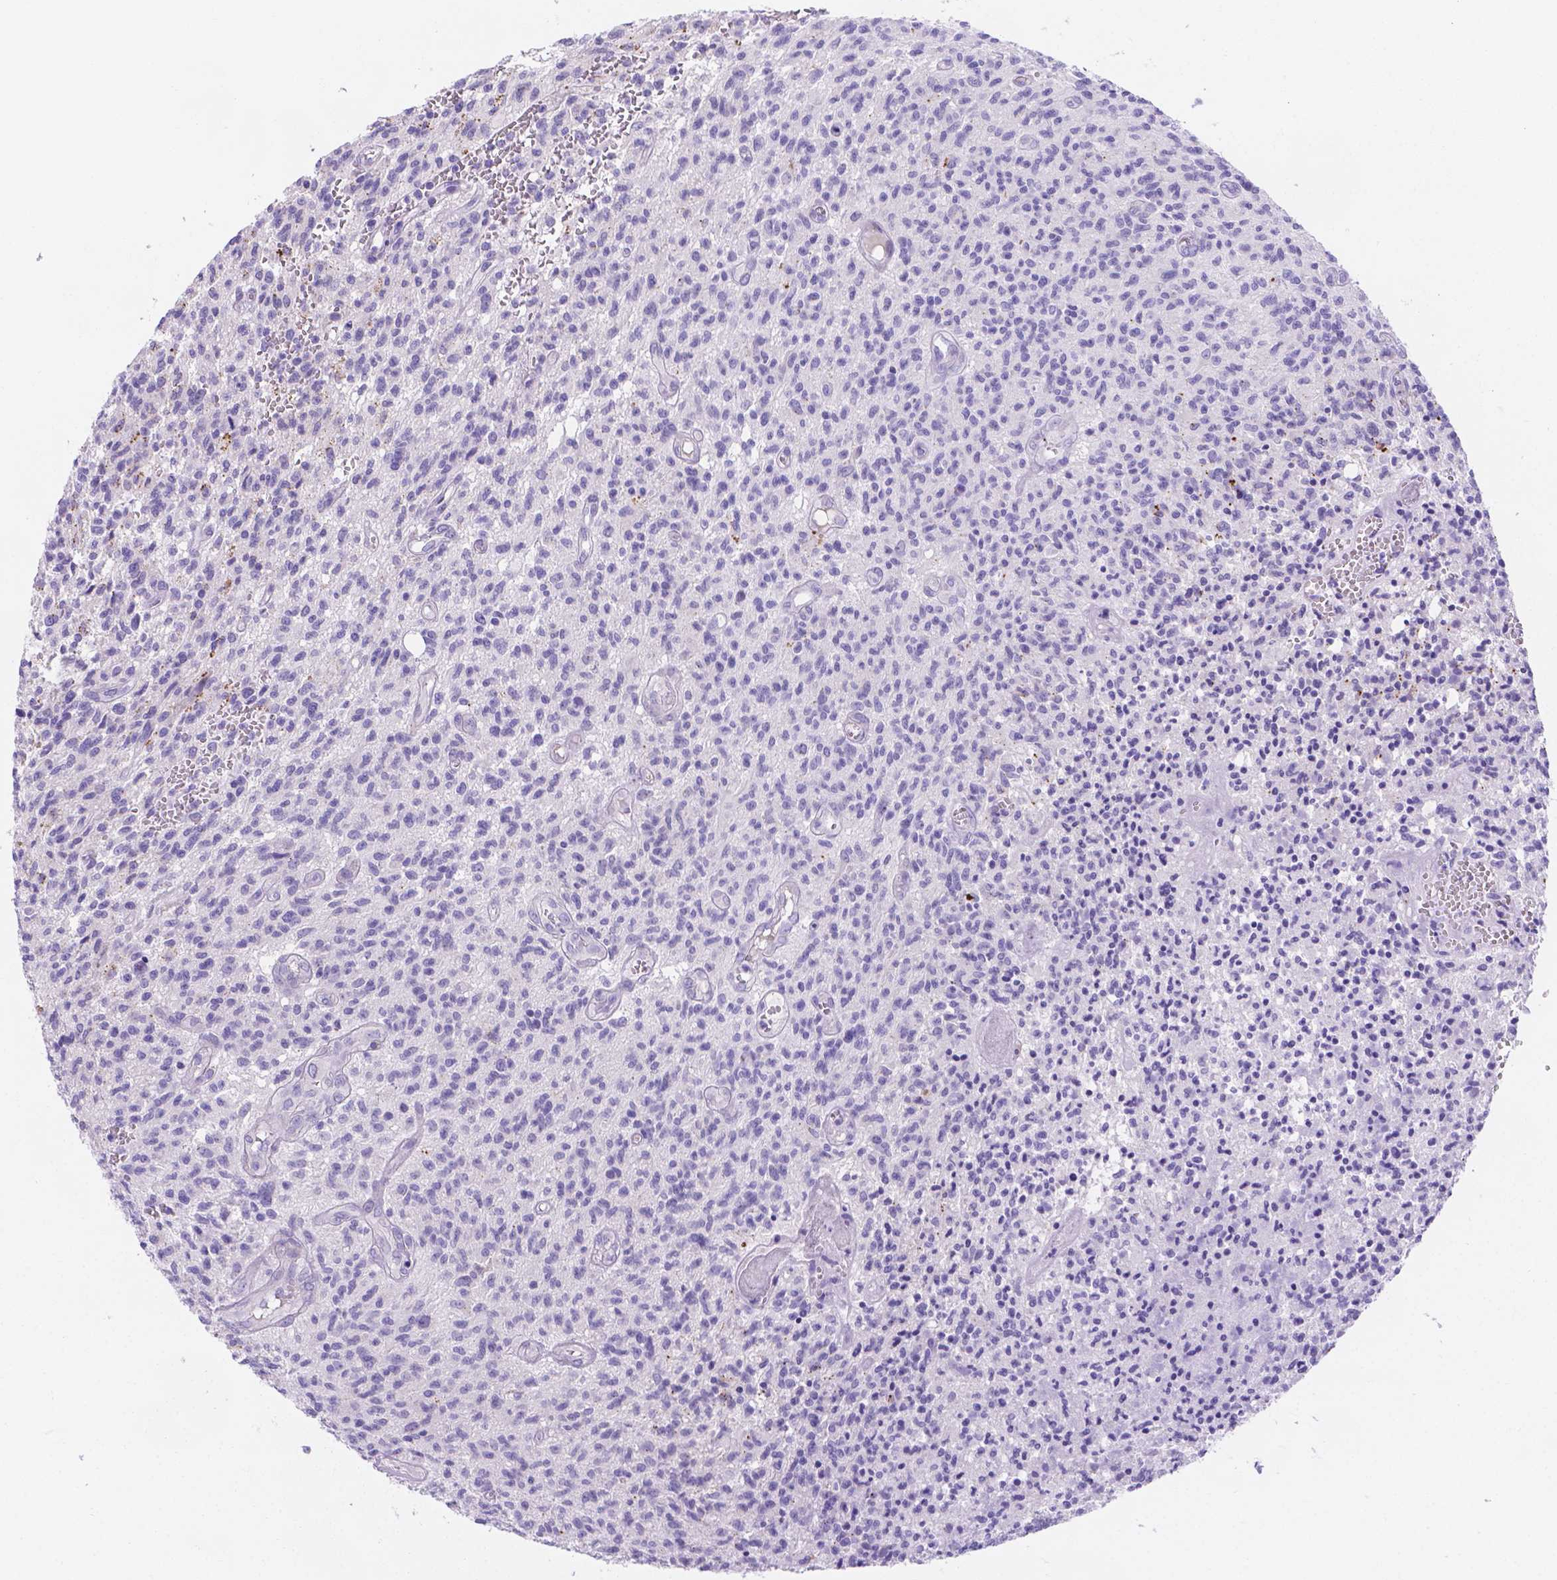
{"staining": {"intensity": "negative", "quantity": "none", "location": "none"}, "tissue": "glioma", "cell_type": "Tumor cells", "image_type": "cancer", "snomed": [{"axis": "morphology", "description": "Glioma, malignant, Low grade"}, {"axis": "topography", "description": "Brain"}], "caption": "Immunohistochemistry (IHC) micrograph of human malignant glioma (low-grade) stained for a protein (brown), which displays no staining in tumor cells.", "gene": "MLN", "patient": {"sex": "male", "age": 64}}